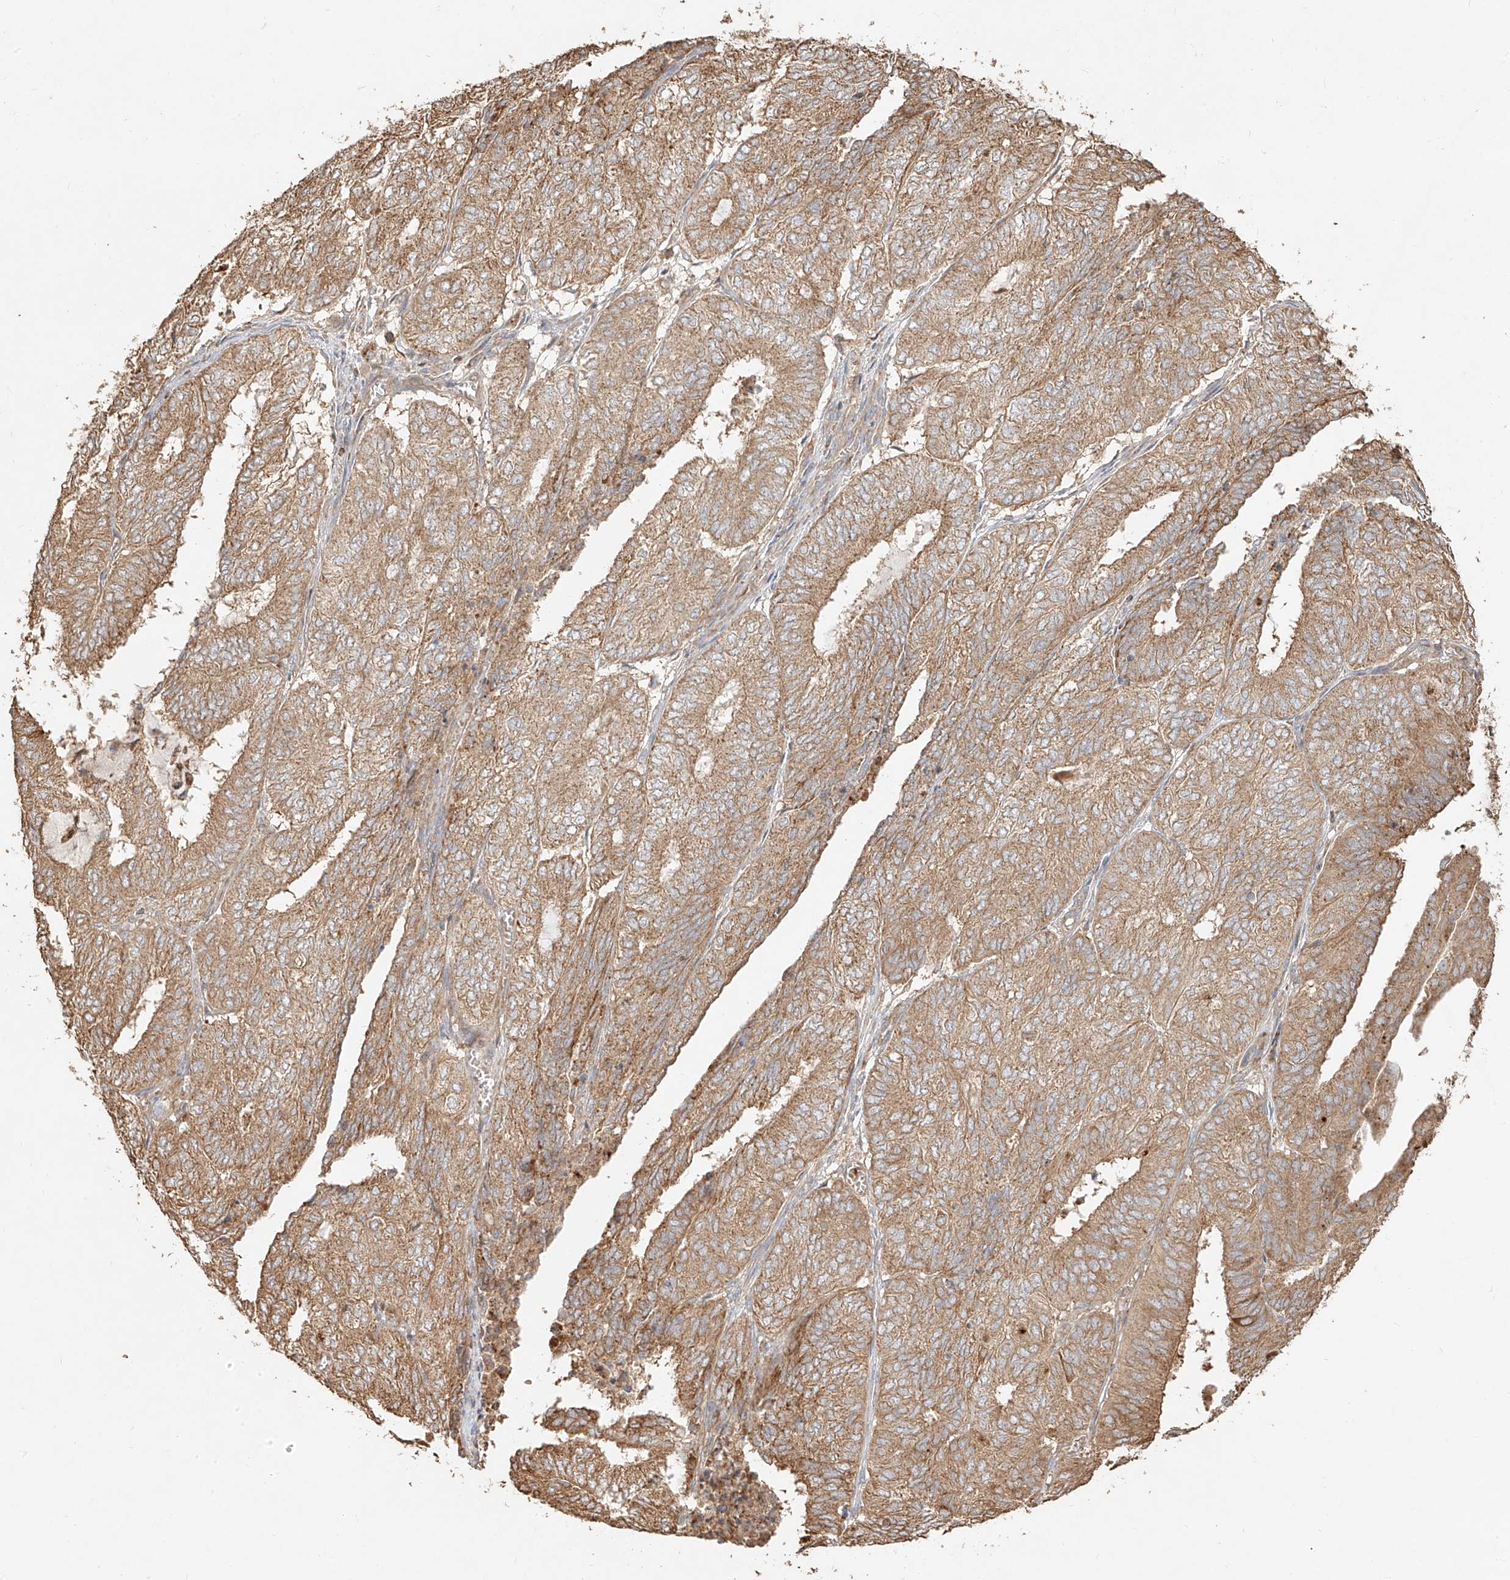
{"staining": {"intensity": "moderate", "quantity": ">75%", "location": "cytoplasmic/membranous"}, "tissue": "endometrial cancer", "cell_type": "Tumor cells", "image_type": "cancer", "snomed": [{"axis": "morphology", "description": "Adenocarcinoma, NOS"}, {"axis": "topography", "description": "Uterus"}], "caption": "Immunohistochemistry (IHC) image of neoplastic tissue: human endometrial adenocarcinoma stained using immunohistochemistry (IHC) shows medium levels of moderate protein expression localized specifically in the cytoplasmic/membranous of tumor cells, appearing as a cytoplasmic/membranous brown color.", "gene": "EFNB1", "patient": {"sex": "female", "age": 60}}